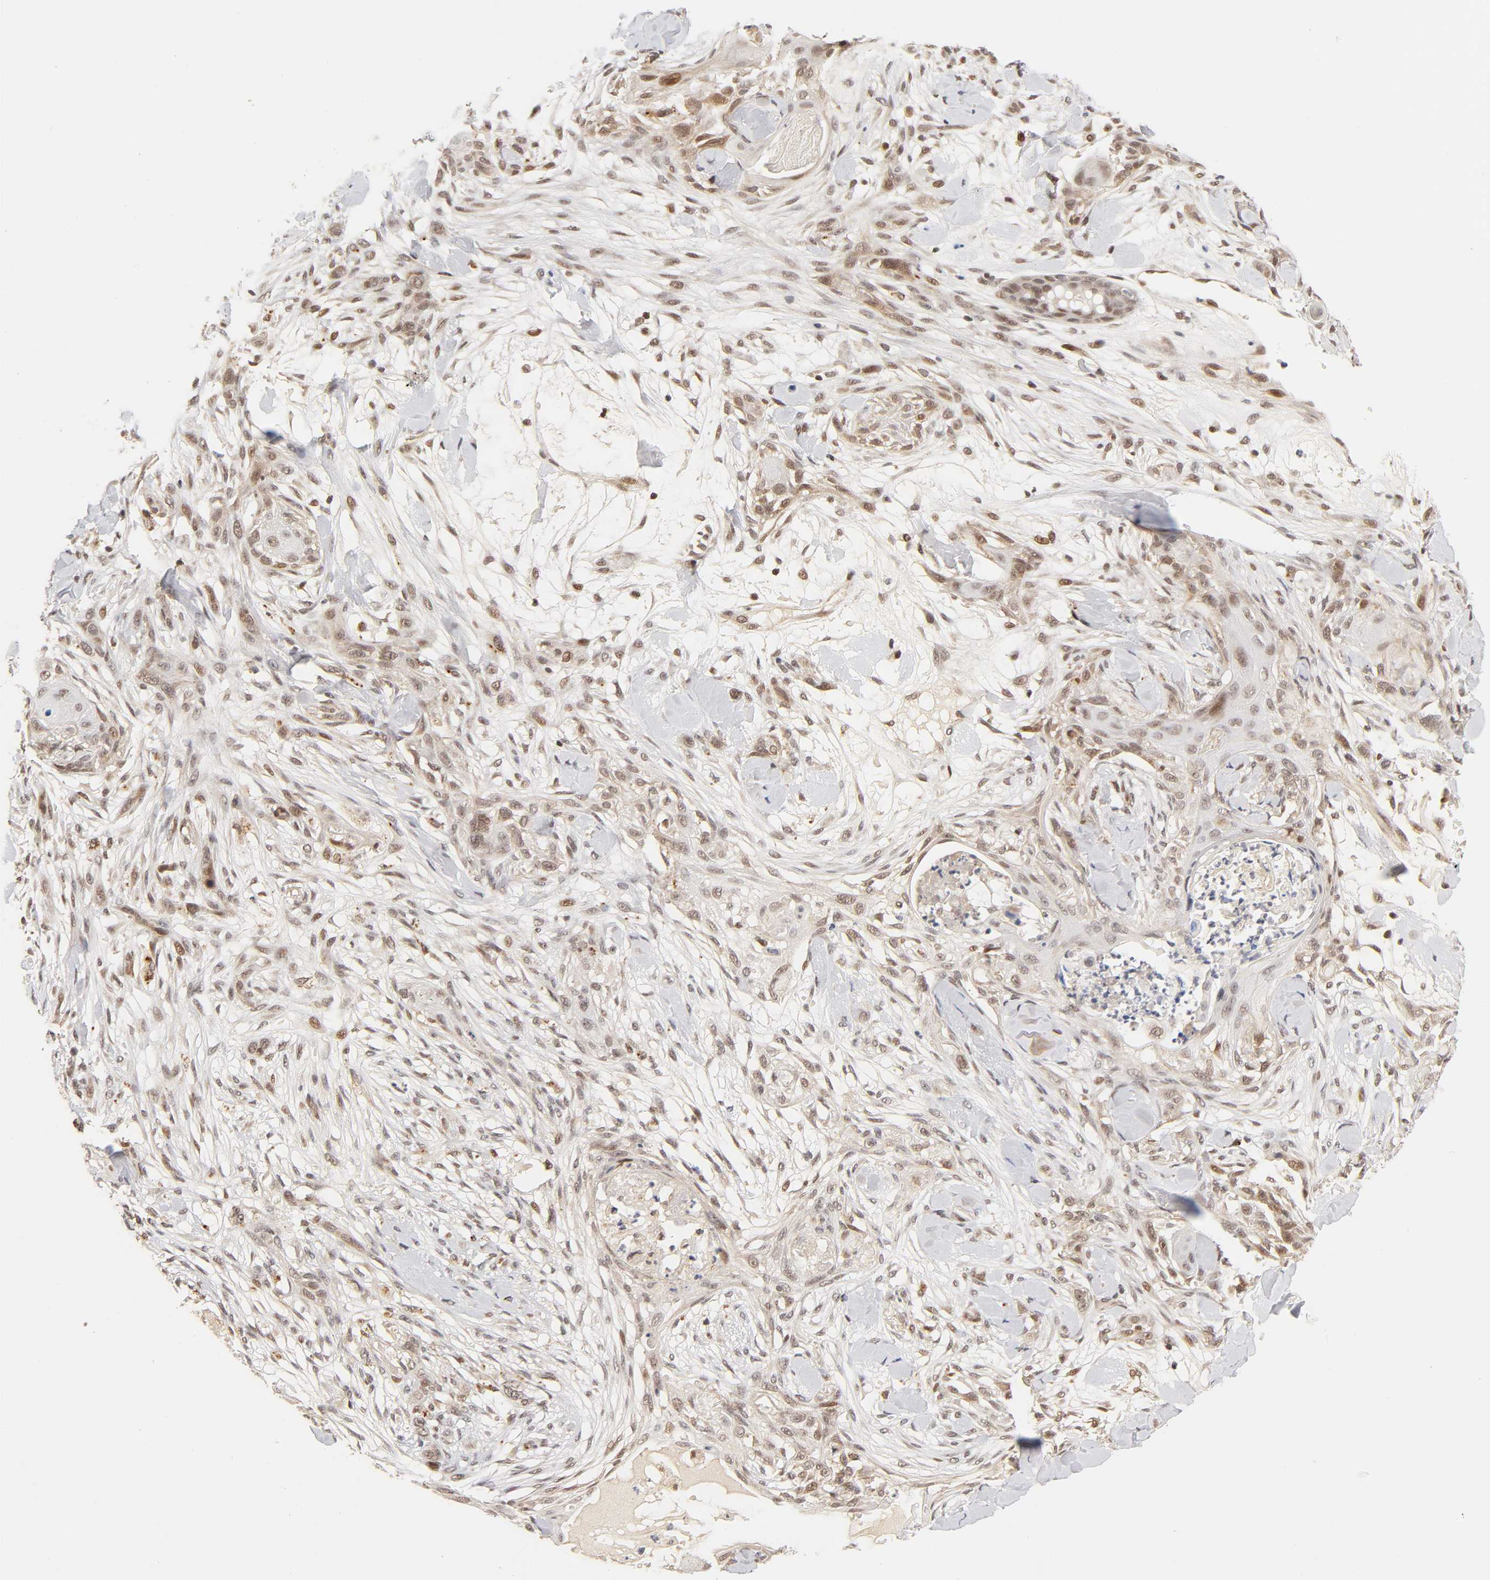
{"staining": {"intensity": "weak", "quantity": "<25%", "location": "cytoplasmic/membranous,nuclear"}, "tissue": "skin cancer", "cell_type": "Tumor cells", "image_type": "cancer", "snomed": [{"axis": "morphology", "description": "Squamous cell carcinoma, NOS"}, {"axis": "topography", "description": "Skin"}], "caption": "An immunohistochemistry (IHC) image of skin cancer is shown. There is no staining in tumor cells of skin cancer.", "gene": "TAF10", "patient": {"sex": "female", "age": 59}}